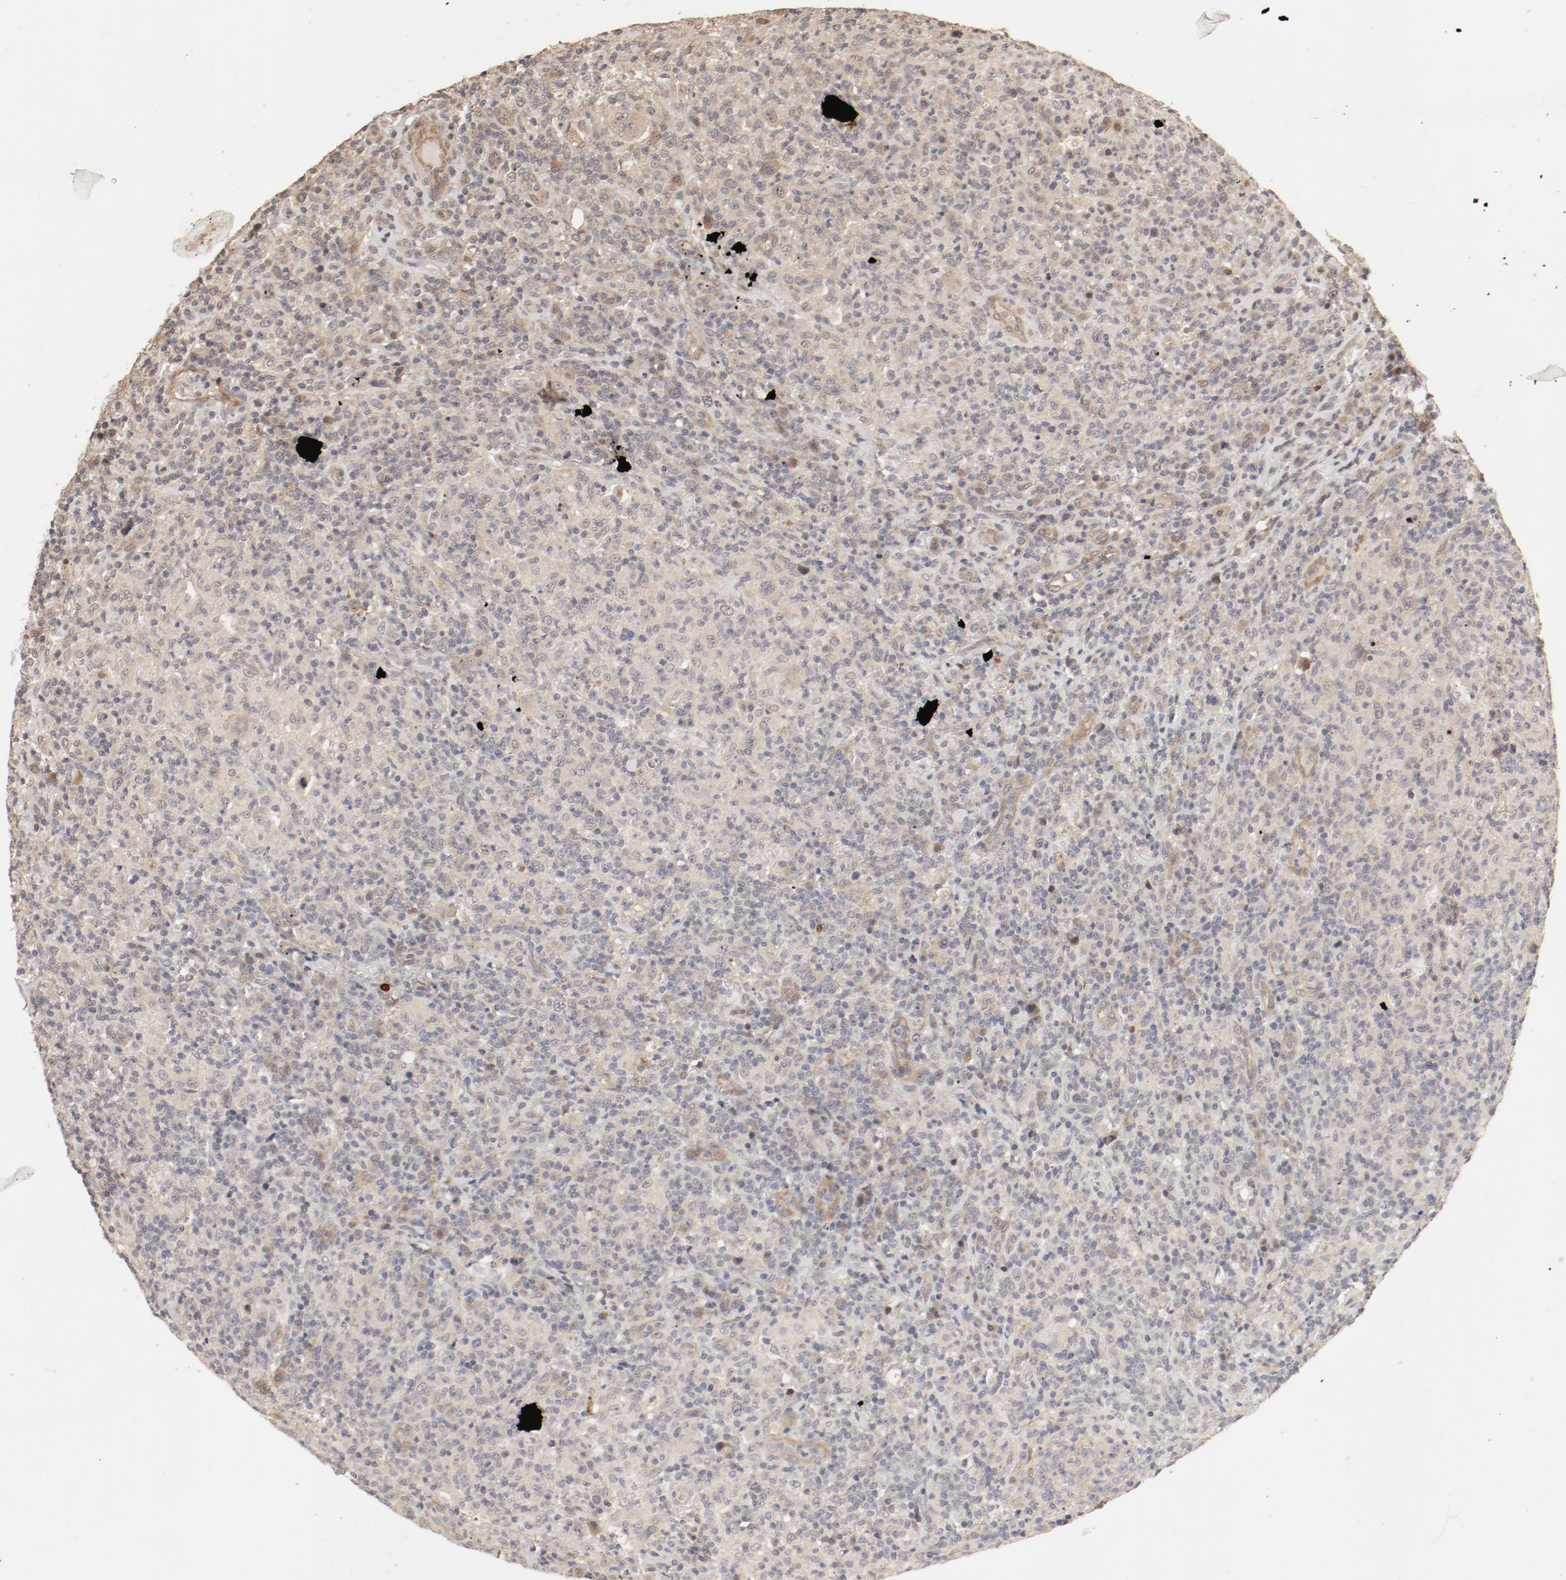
{"staining": {"intensity": "moderate", "quantity": ">75%", "location": "cytoplasmic/membranous"}, "tissue": "lymphoma", "cell_type": "Tumor cells", "image_type": "cancer", "snomed": [{"axis": "morphology", "description": "Hodgkin's disease, NOS"}, {"axis": "topography", "description": "Lymph node"}], "caption": "Hodgkin's disease stained with DAB (3,3'-diaminobenzidine) immunohistochemistry reveals medium levels of moderate cytoplasmic/membranous positivity in about >75% of tumor cells. (Stains: DAB in brown, nuclei in blue, Microscopy: brightfield microscopy at high magnification).", "gene": "IL3RA", "patient": {"sex": "male", "age": 65}}